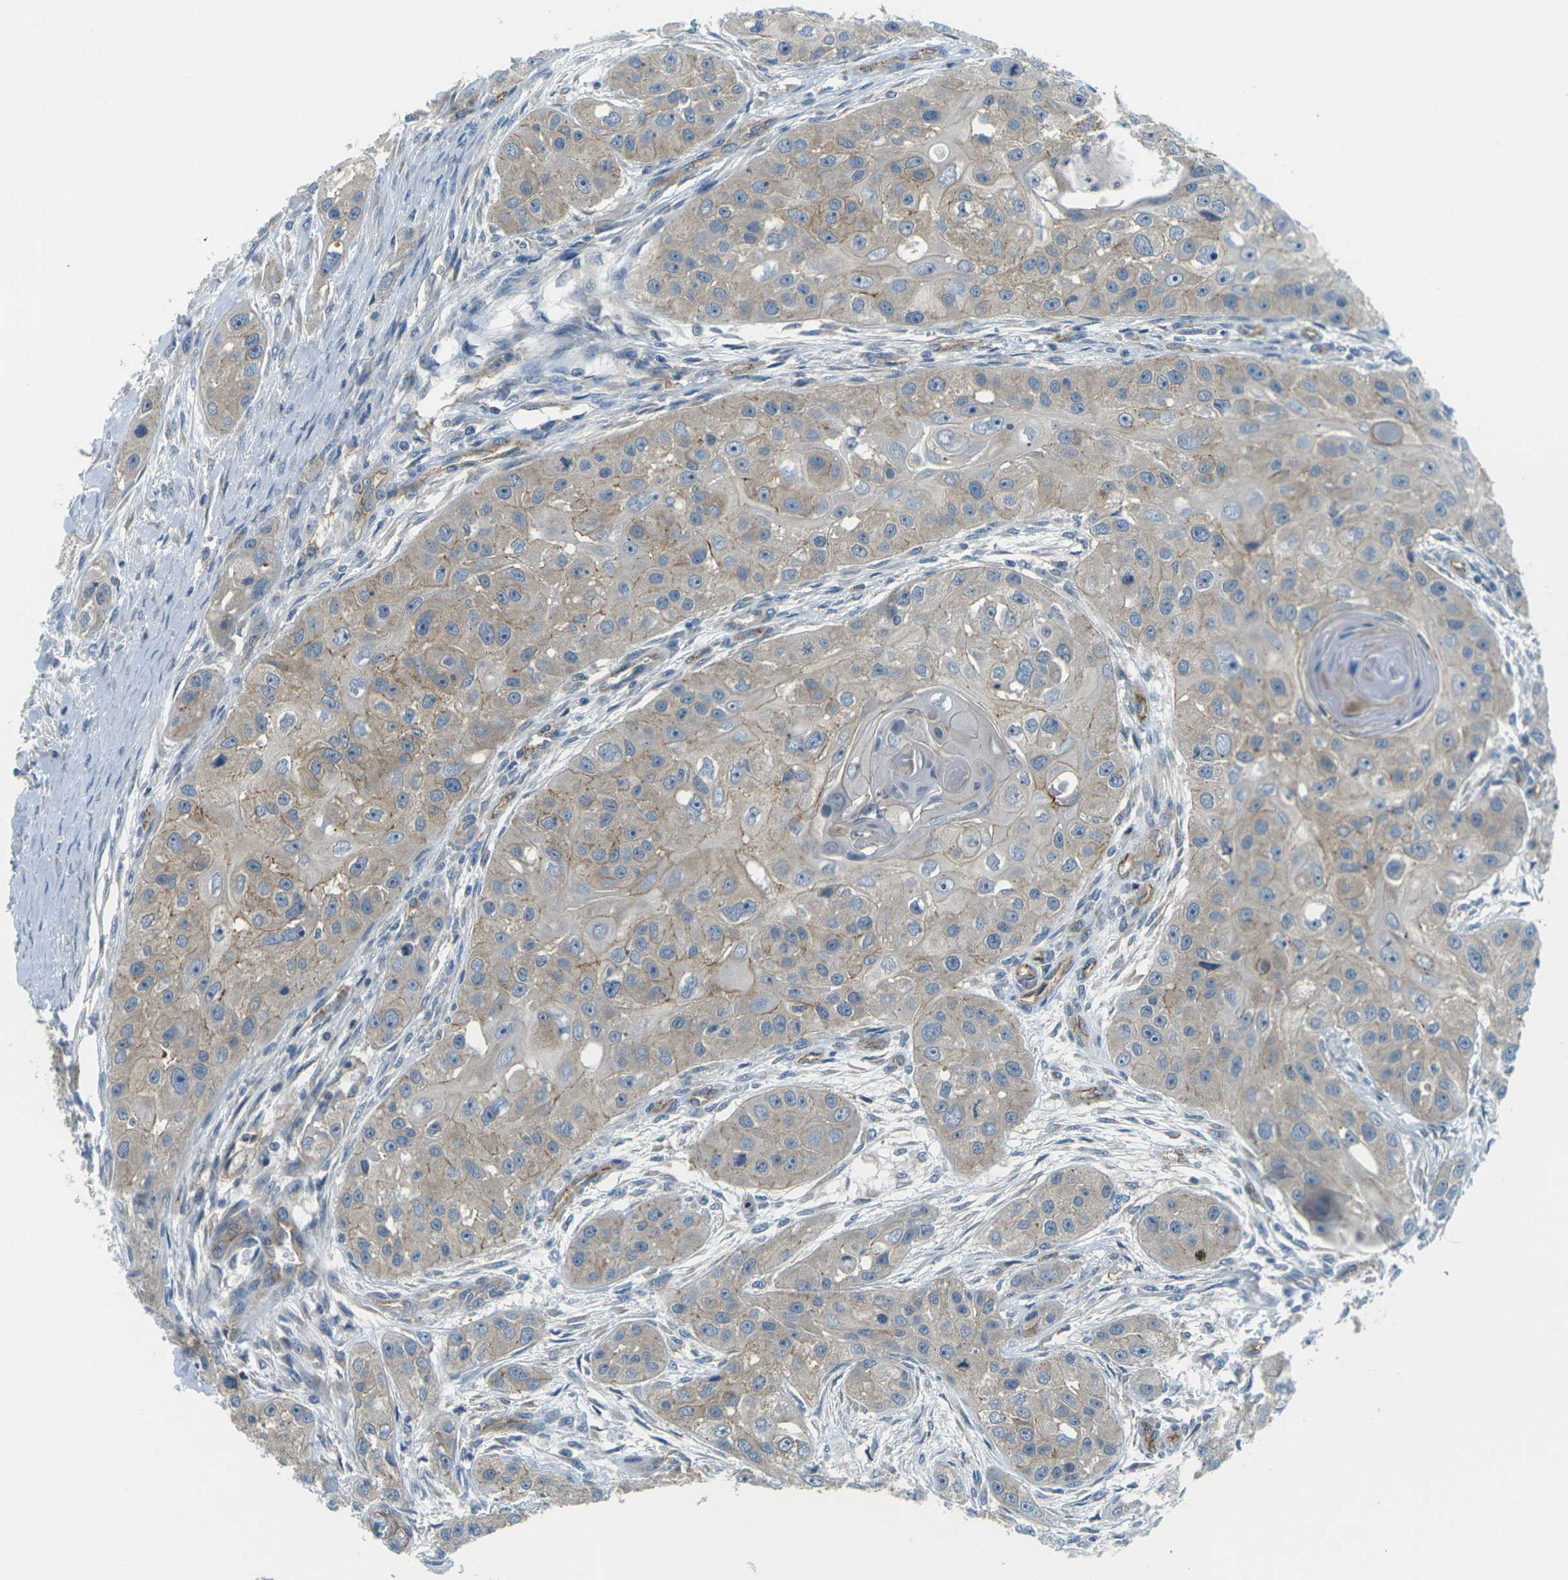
{"staining": {"intensity": "weak", "quantity": ">75%", "location": "cytoplasmic/membranous"}, "tissue": "head and neck cancer", "cell_type": "Tumor cells", "image_type": "cancer", "snomed": [{"axis": "morphology", "description": "Normal tissue, NOS"}, {"axis": "morphology", "description": "Squamous cell carcinoma, NOS"}, {"axis": "topography", "description": "Skeletal muscle"}, {"axis": "topography", "description": "Head-Neck"}], "caption": "A micrograph showing weak cytoplasmic/membranous expression in approximately >75% of tumor cells in squamous cell carcinoma (head and neck), as visualized by brown immunohistochemical staining.", "gene": "SLC13A3", "patient": {"sex": "male", "age": 51}}